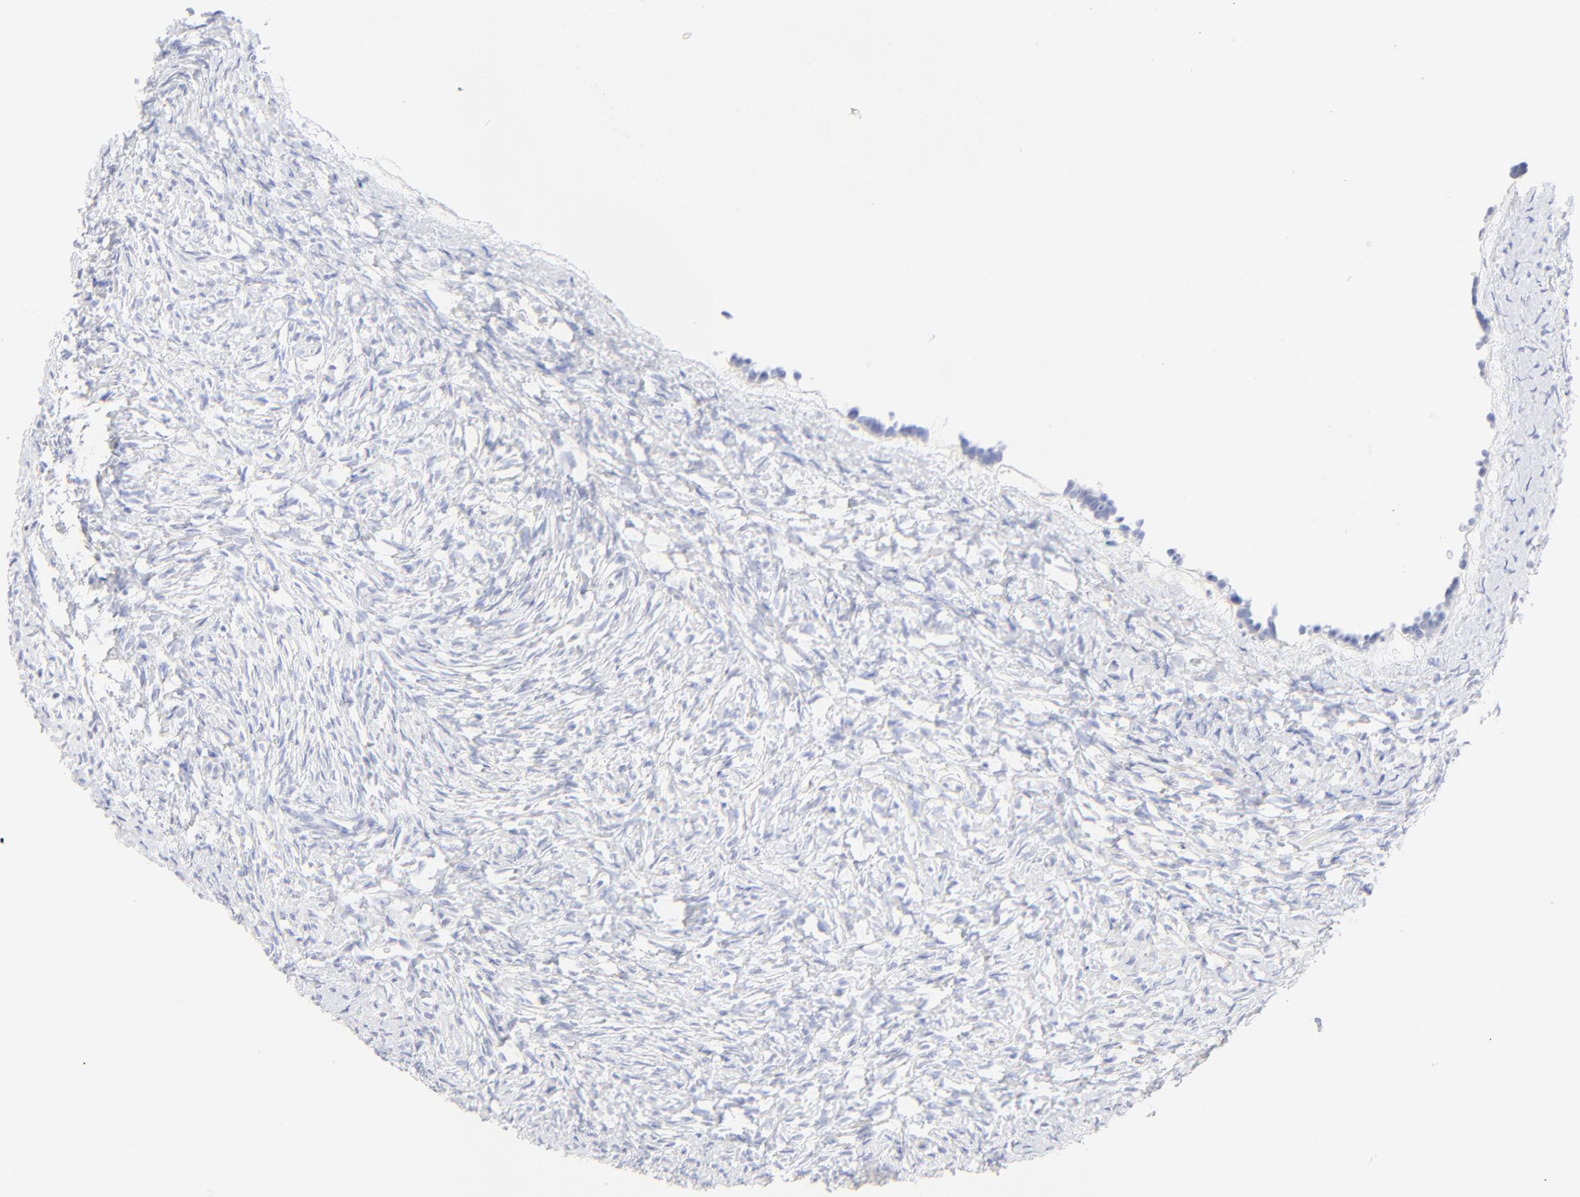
{"staining": {"intensity": "negative", "quantity": "none", "location": "none"}, "tissue": "ovary", "cell_type": "Ovarian stroma cells", "image_type": "normal", "snomed": [{"axis": "morphology", "description": "Normal tissue, NOS"}, {"axis": "topography", "description": "Ovary"}], "caption": "Ovarian stroma cells show no significant positivity in normal ovary. Nuclei are stained in blue.", "gene": "SULT4A1", "patient": {"sex": "female", "age": 35}}